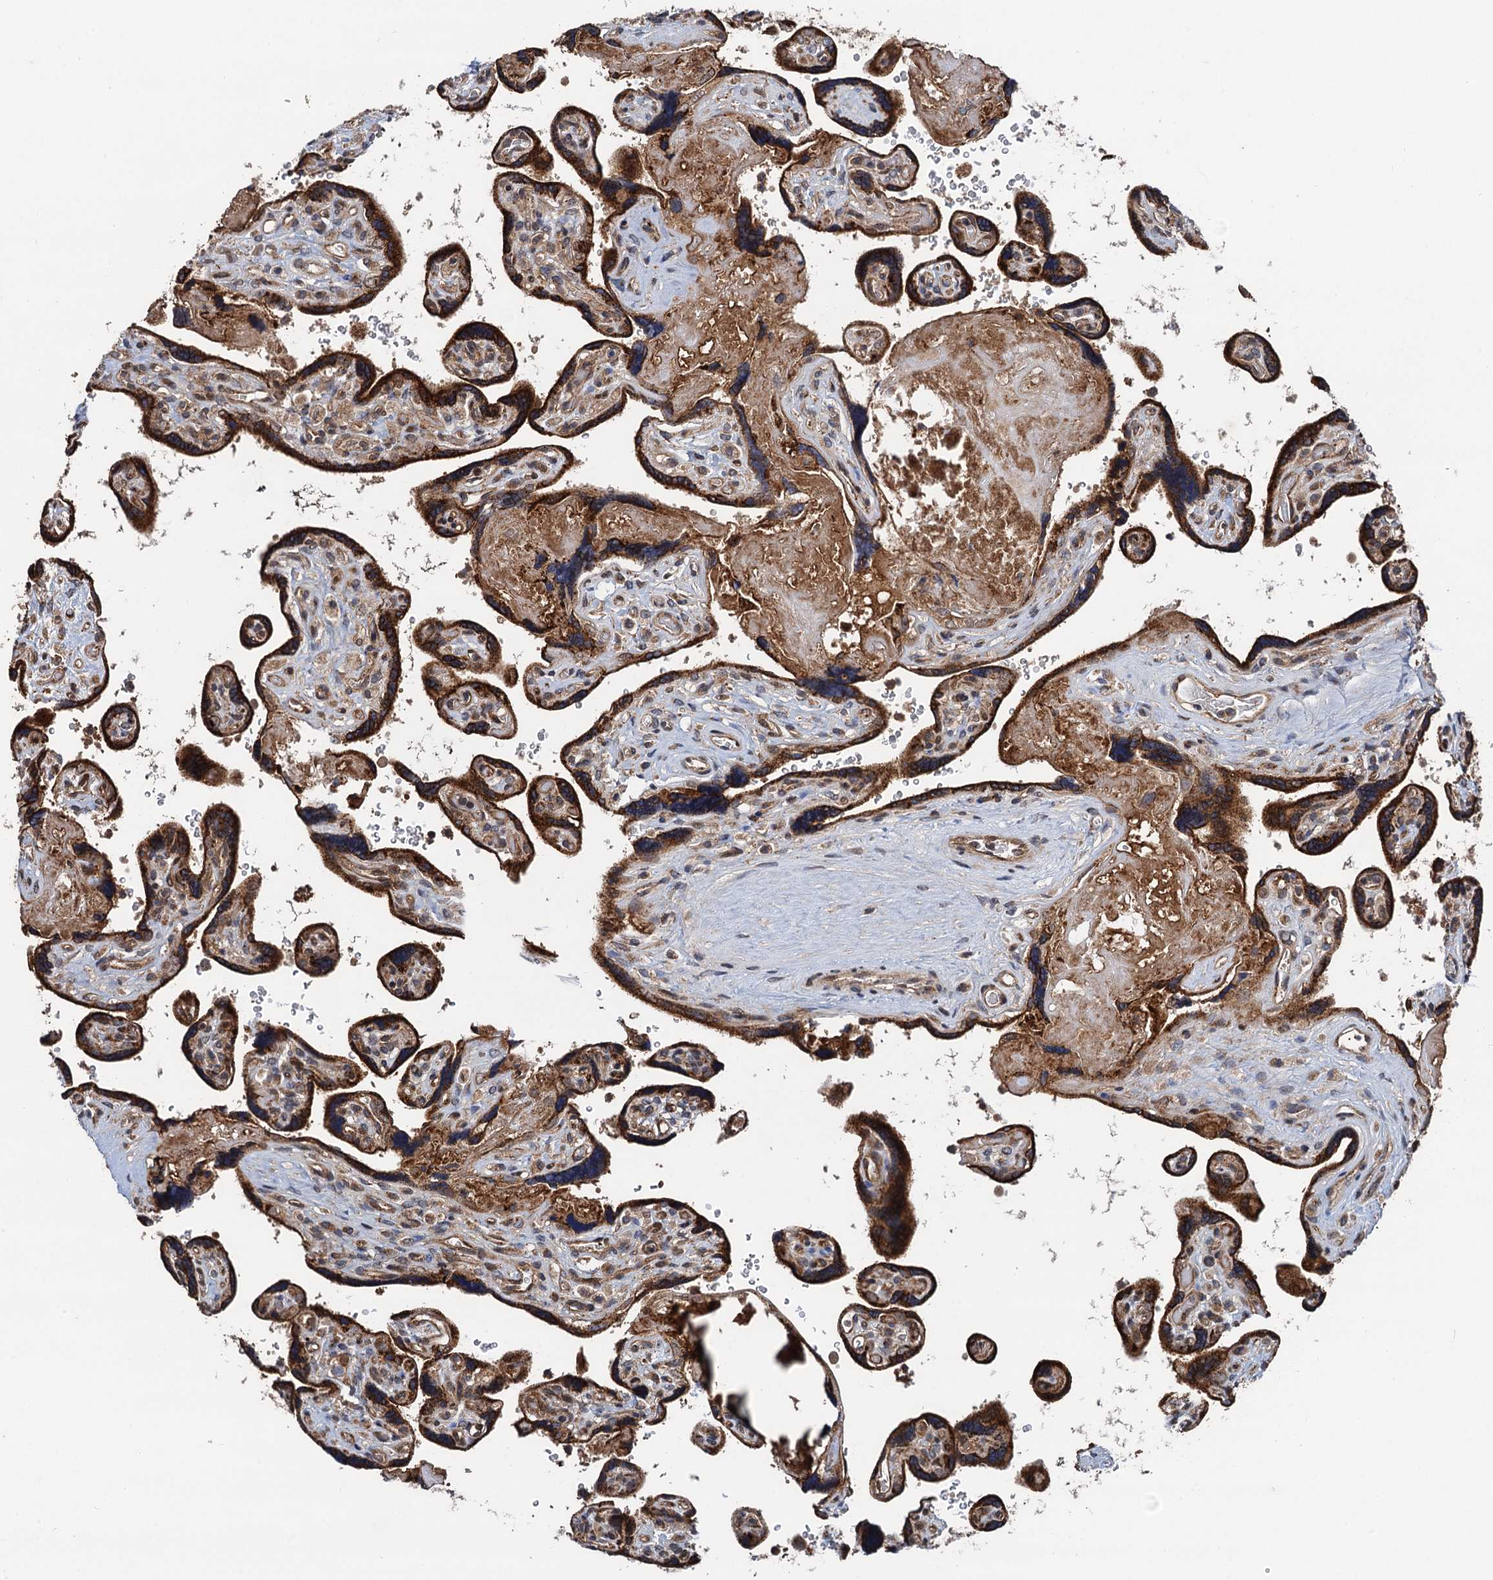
{"staining": {"intensity": "strong", "quantity": ">75%", "location": "cytoplasmic/membranous"}, "tissue": "placenta", "cell_type": "Trophoblastic cells", "image_type": "normal", "snomed": [{"axis": "morphology", "description": "Normal tissue, NOS"}, {"axis": "topography", "description": "Placenta"}], "caption": "This photomicrograph shows IHC staining of normal human placenta, with high strong cytoplasmic/membranous staining in about >75% of trophoblastic cells.", "gene": "NLRP10", "patient": {"sex": "female", "age": 39}}